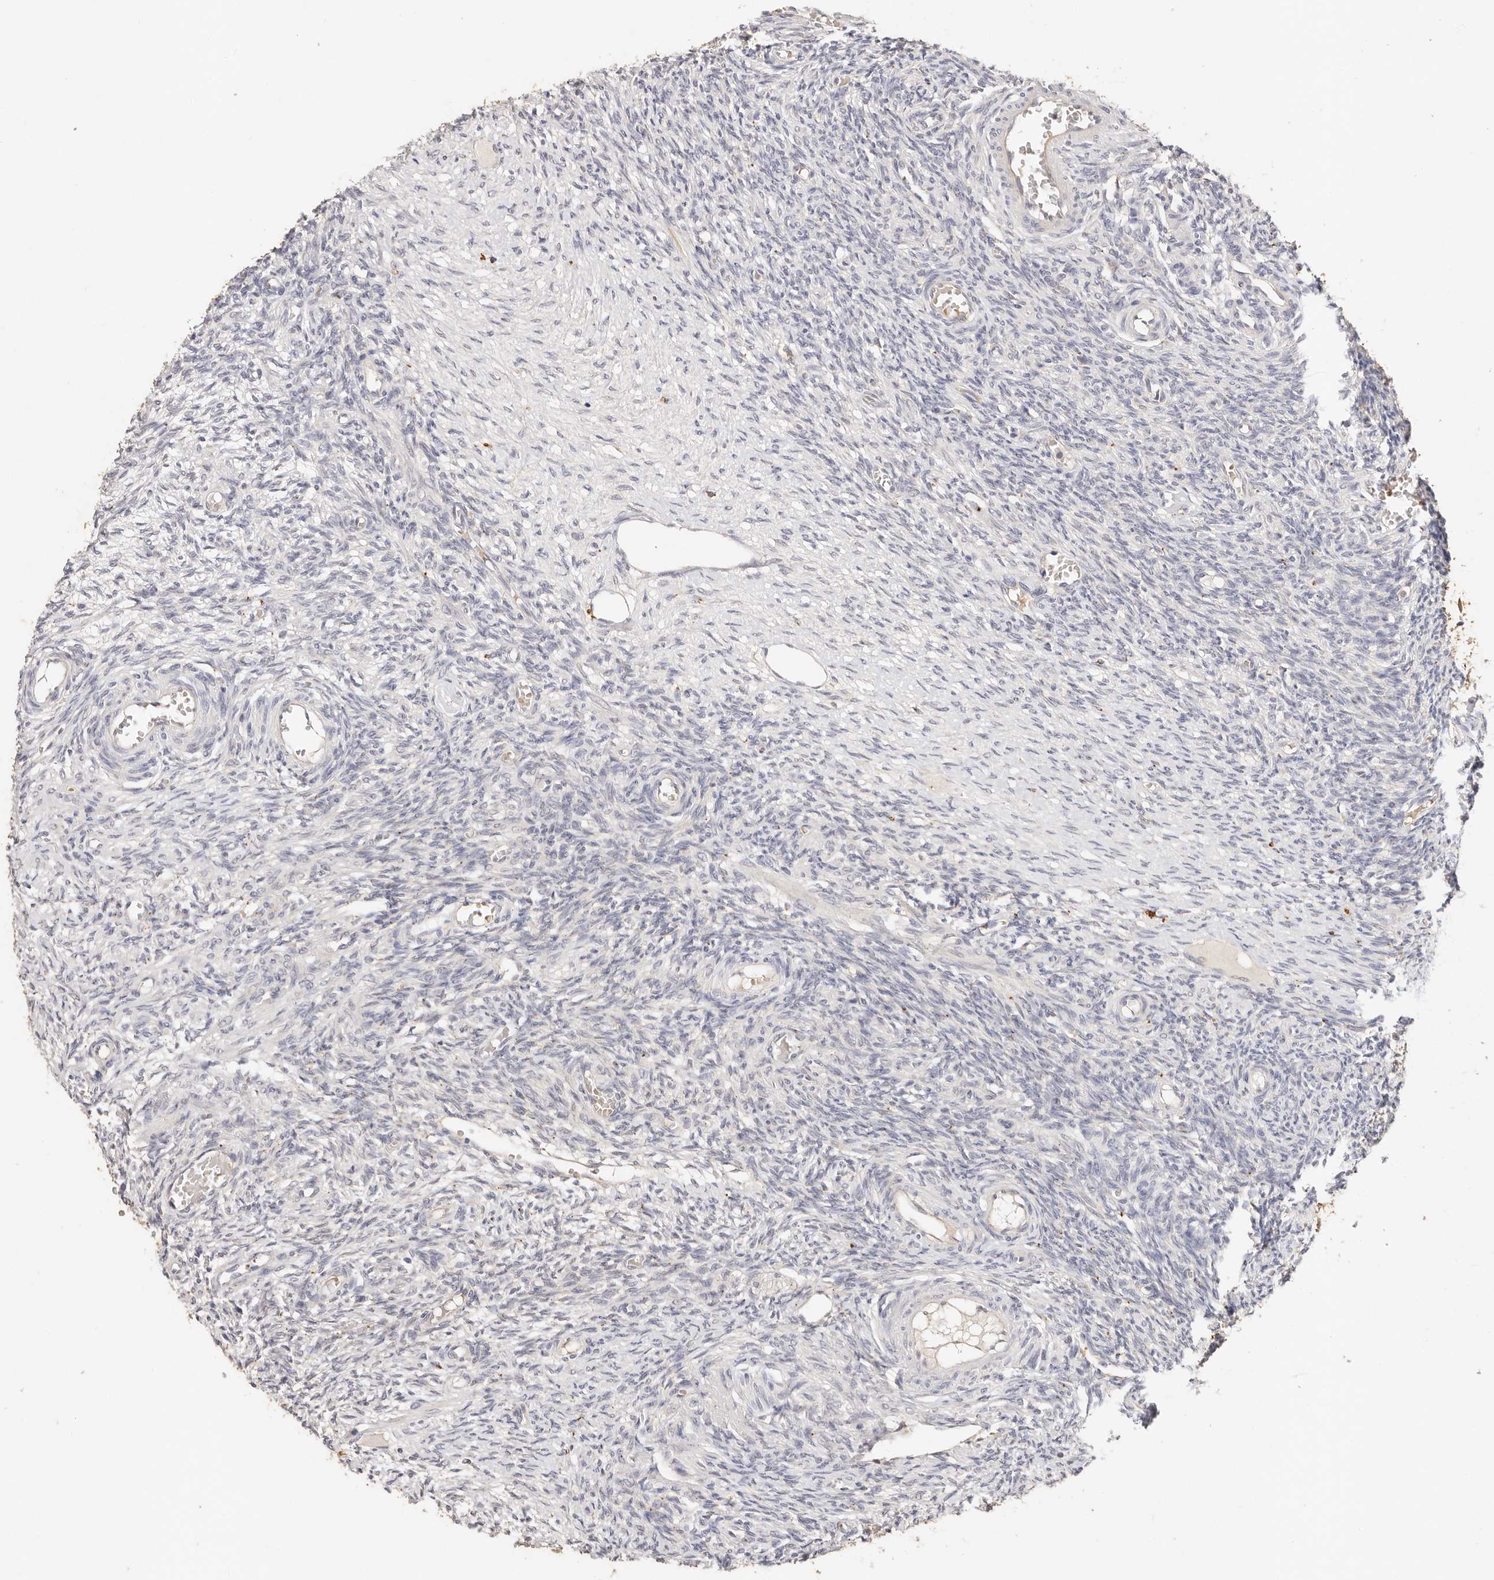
{"staining": {"intensity": "negative", "quantity": "none", "location": "none"}, "tissue": "ovary", "cell_type": "Ovarian stroma cells", "image_type": "normal", "snomed": [{"axis": "morphology", "description": "Normal tissue, NOS"}, {"axis": "topography", "description": "Ovary"}], "caption": "Protein analysis of unremarkable ovary displays no significant positivity in ovarian stroma cells.", "gene": "CXADR", "patient": {"sex": "female", "age": 27}}